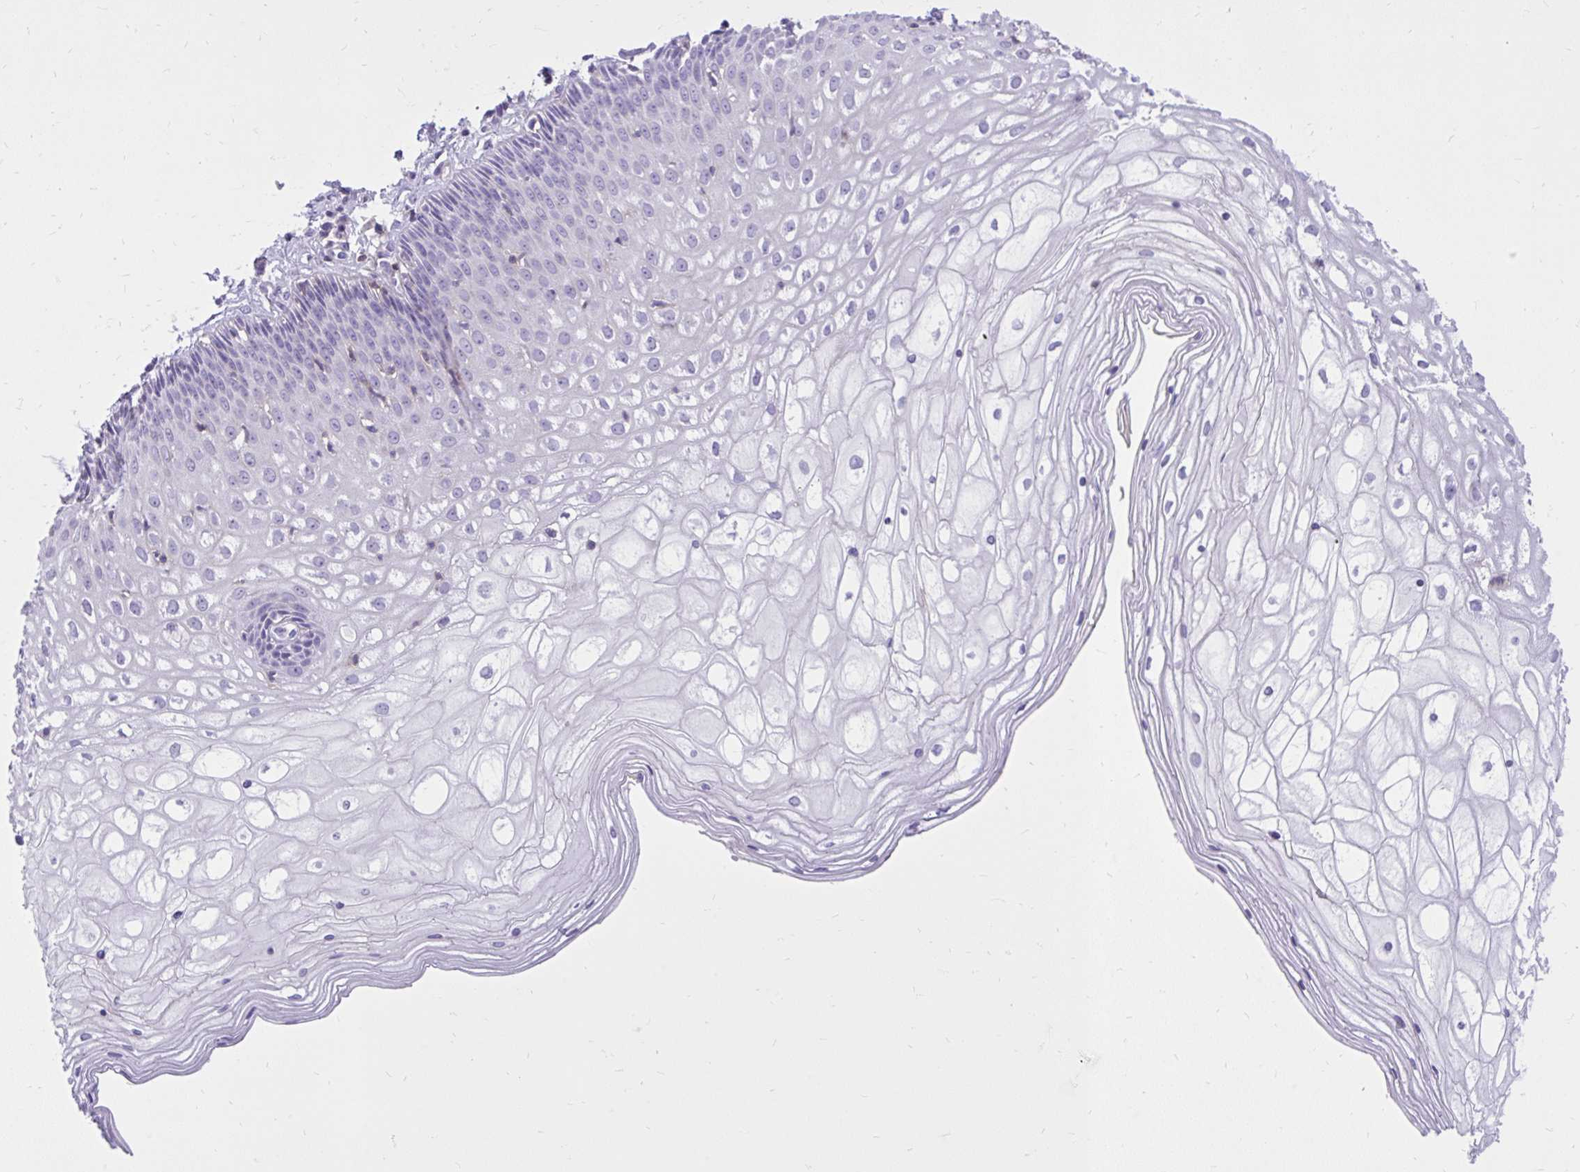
{"staining": {"intensity": "negative", "quantity": "none", "location": "none"}, "tissue": "cervix", "cell_type": "Glandular cells", "image_type": "normal", "snomed": [{"axis": "morphology", "description": "Normal tissue, NOS"}, {"axis": "topography", "description": "Cervix"}], "caption": "Immunohistochemistry of benign human cervix demonstrates no expression in glandular cells.", "gene": "GPRIN3", "patient": {"sex": "female", "age": 36}}